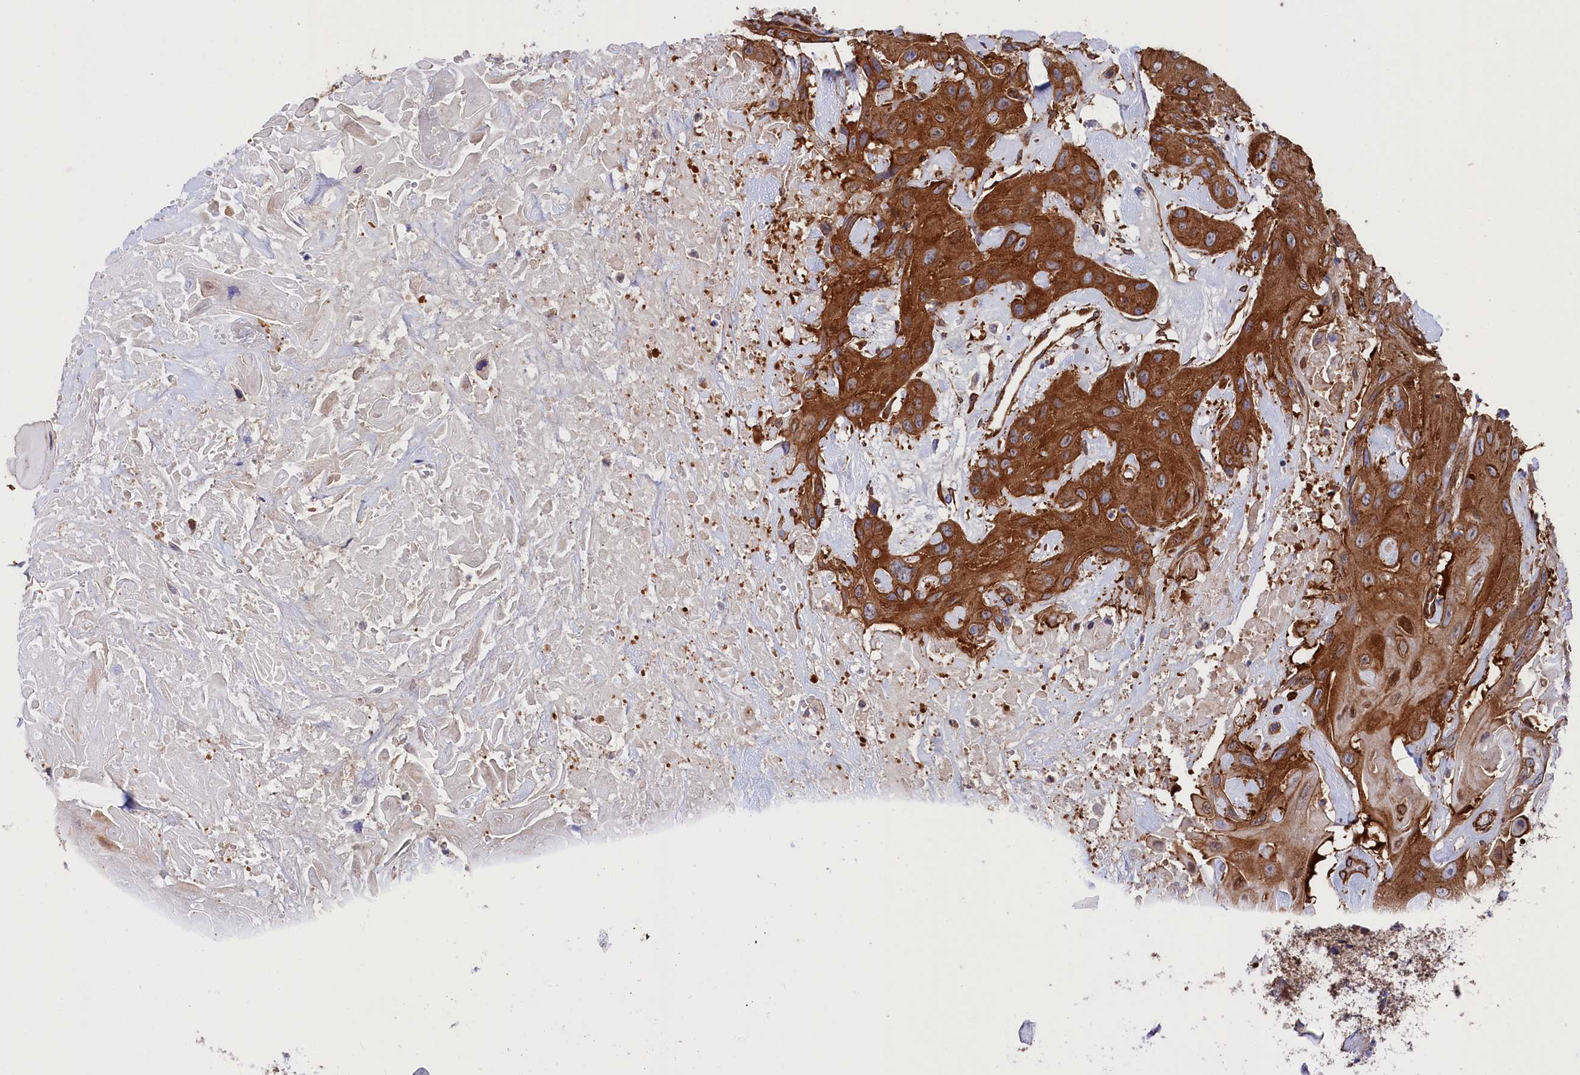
{"staining": {"intensity": "strong", "quantity": ">75%", "location": "cytoplasmic/membranous"}, "tissue": "head and neck cancer", "cell_type": "Tumor cells", "image_type": "cancer", "snomed": [{"axis": "morphology", "description": "Squamous cell carcinoma, NOS"}, {"axis": "topography", "description": "Head-Neck"}], "caption": "Immunohistochemistry of human head and neck cancer (squamous cell carcinoma) reveals high levels of strong cytoplasmic/membranous positivity in about >75% of tumor cells.", "gene": "TNKS1BP1", "patient": {"sex": "male", "age": 81}}